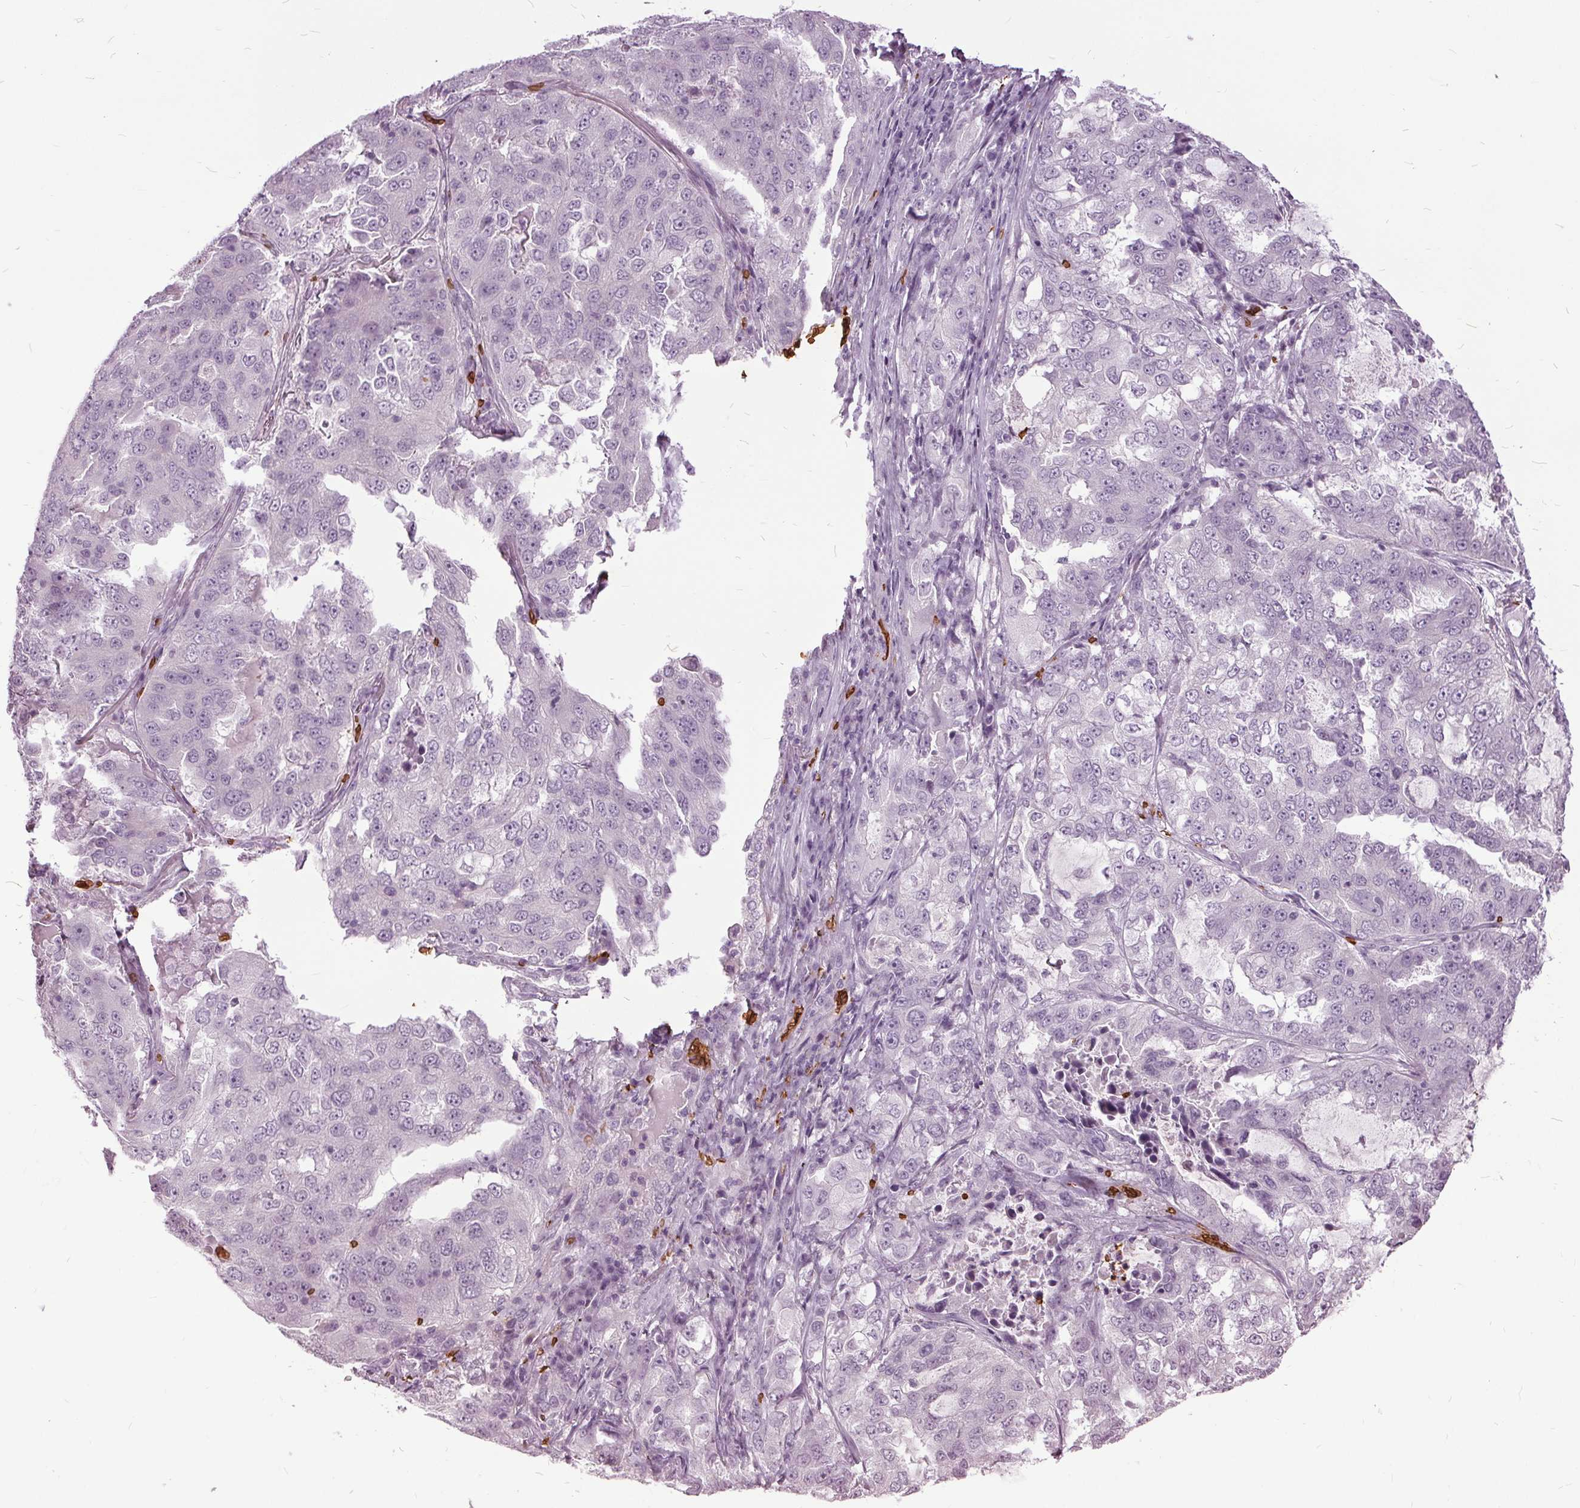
{"staining": {"intensity": "negative", "quantity": "none", "location": "none"}, "tissue": "lung cancer", "cell_type": "Tumor cells", "image_type": "cancer", "snomed": [{"axis": "morphology", "description": "Adenocarcinoma, NOS"}, {"axis": "topography", "description": "Lung"}], "caption": "DAB (3,3'-diaminobenzidine) immunohistochemical staining of lung cancer demonstrates no significant positivity in tumor cells.", "gene": "SLC4A1", "patient": {"sex": "female", "age": 61}}